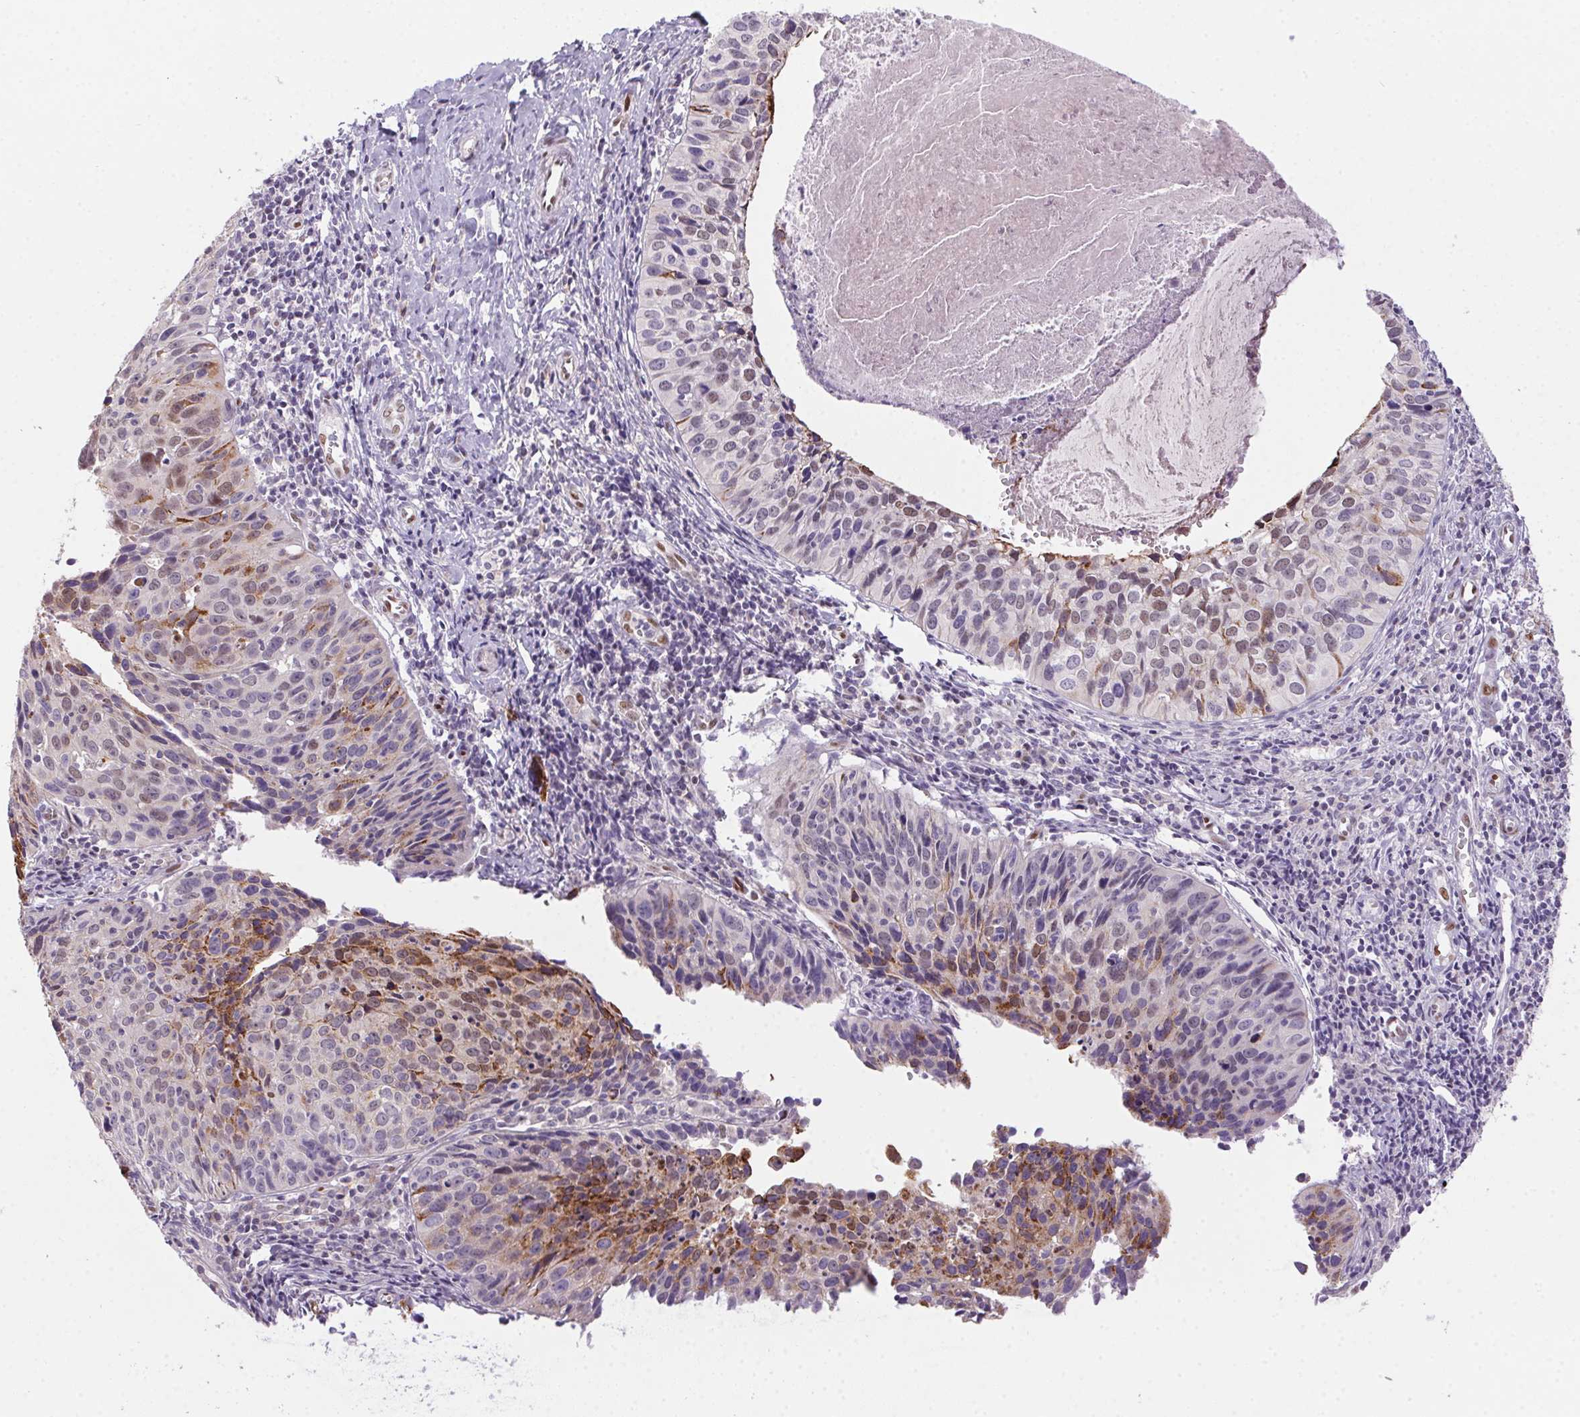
{"staining": {"intensity": "moderate", "quantity": "<25%", "location": "cytoplasmic/membranous"}, "tissue": "cervical cancer", "cell_type": "Tumor cells", "image_type": "cancer", "snomed": [{"axis": "morphology", "description": "Squamous cell carcinoma, NOS"}, {"axis": "topography", "description": "Cervix"}], "caption": "Human cervical squamous cell carcinoma stained with a protein marker demonstrates moderate staining in tumor cells.", "gene": "SP9", "patient": {"sex": "female", "age": 31}}